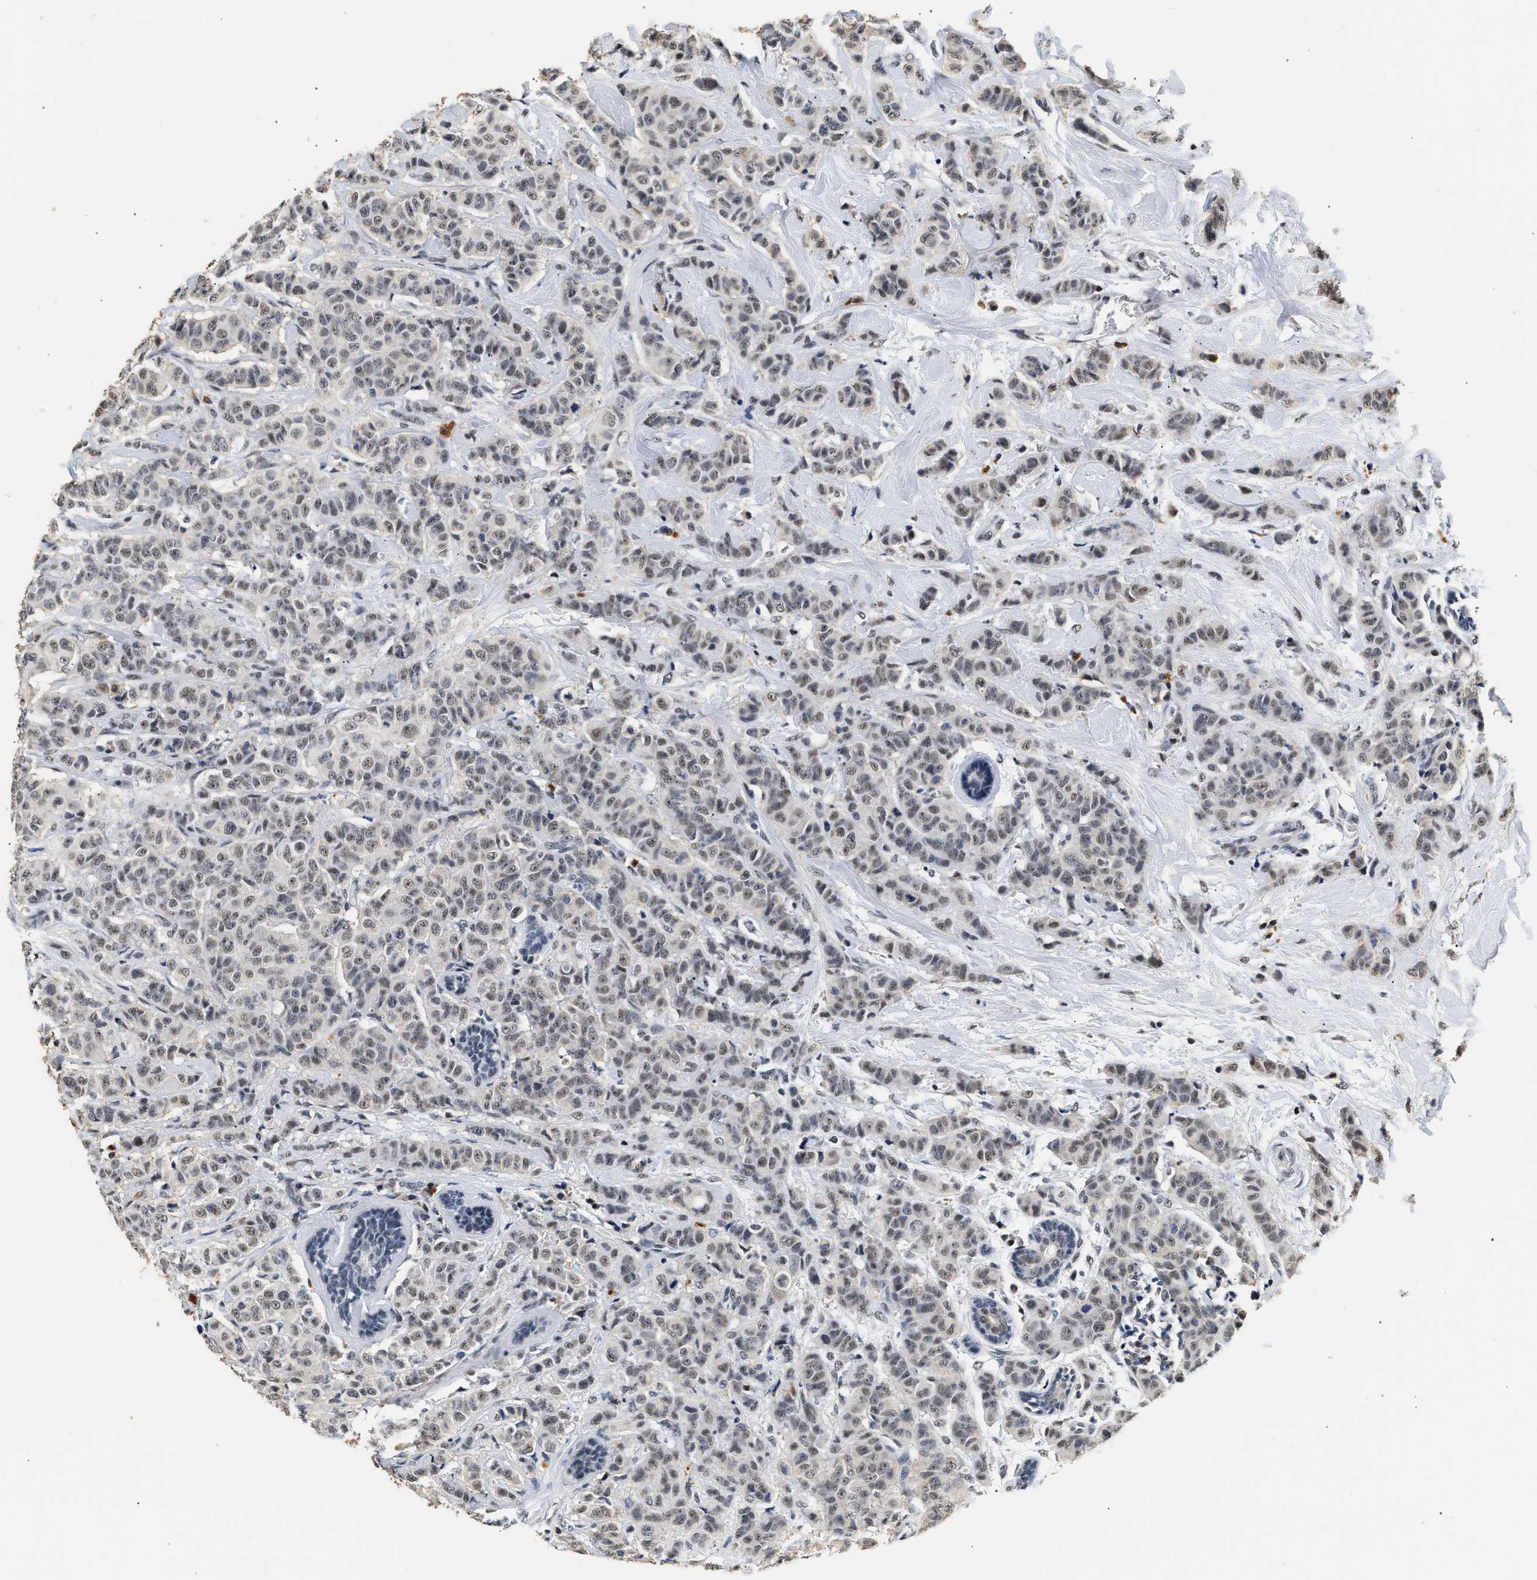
{"staining": {"intensity": "weak", "quantity": ">75%", "location": "nuclear"}, "tissue": "breast cancer", "cell_type": "Tumor cells", "image_type": "cancer", "snomed": [{"axis": "morphology", "description": "Normal tissue, NOS"}, {"axis": "morphology", "description": "Duct carcinoma"}, {"axis": "topography", "description": "Breast"}], "caption": "DAB (3,3'-diaminobenzidine) immunohistochemical staining of human breast intraductal carcinoma shows weak nuclear protein expression in approximately >75% of tumor cells.", "gene": "THOC1", "patient": {"sex": "female", "age": 40}}